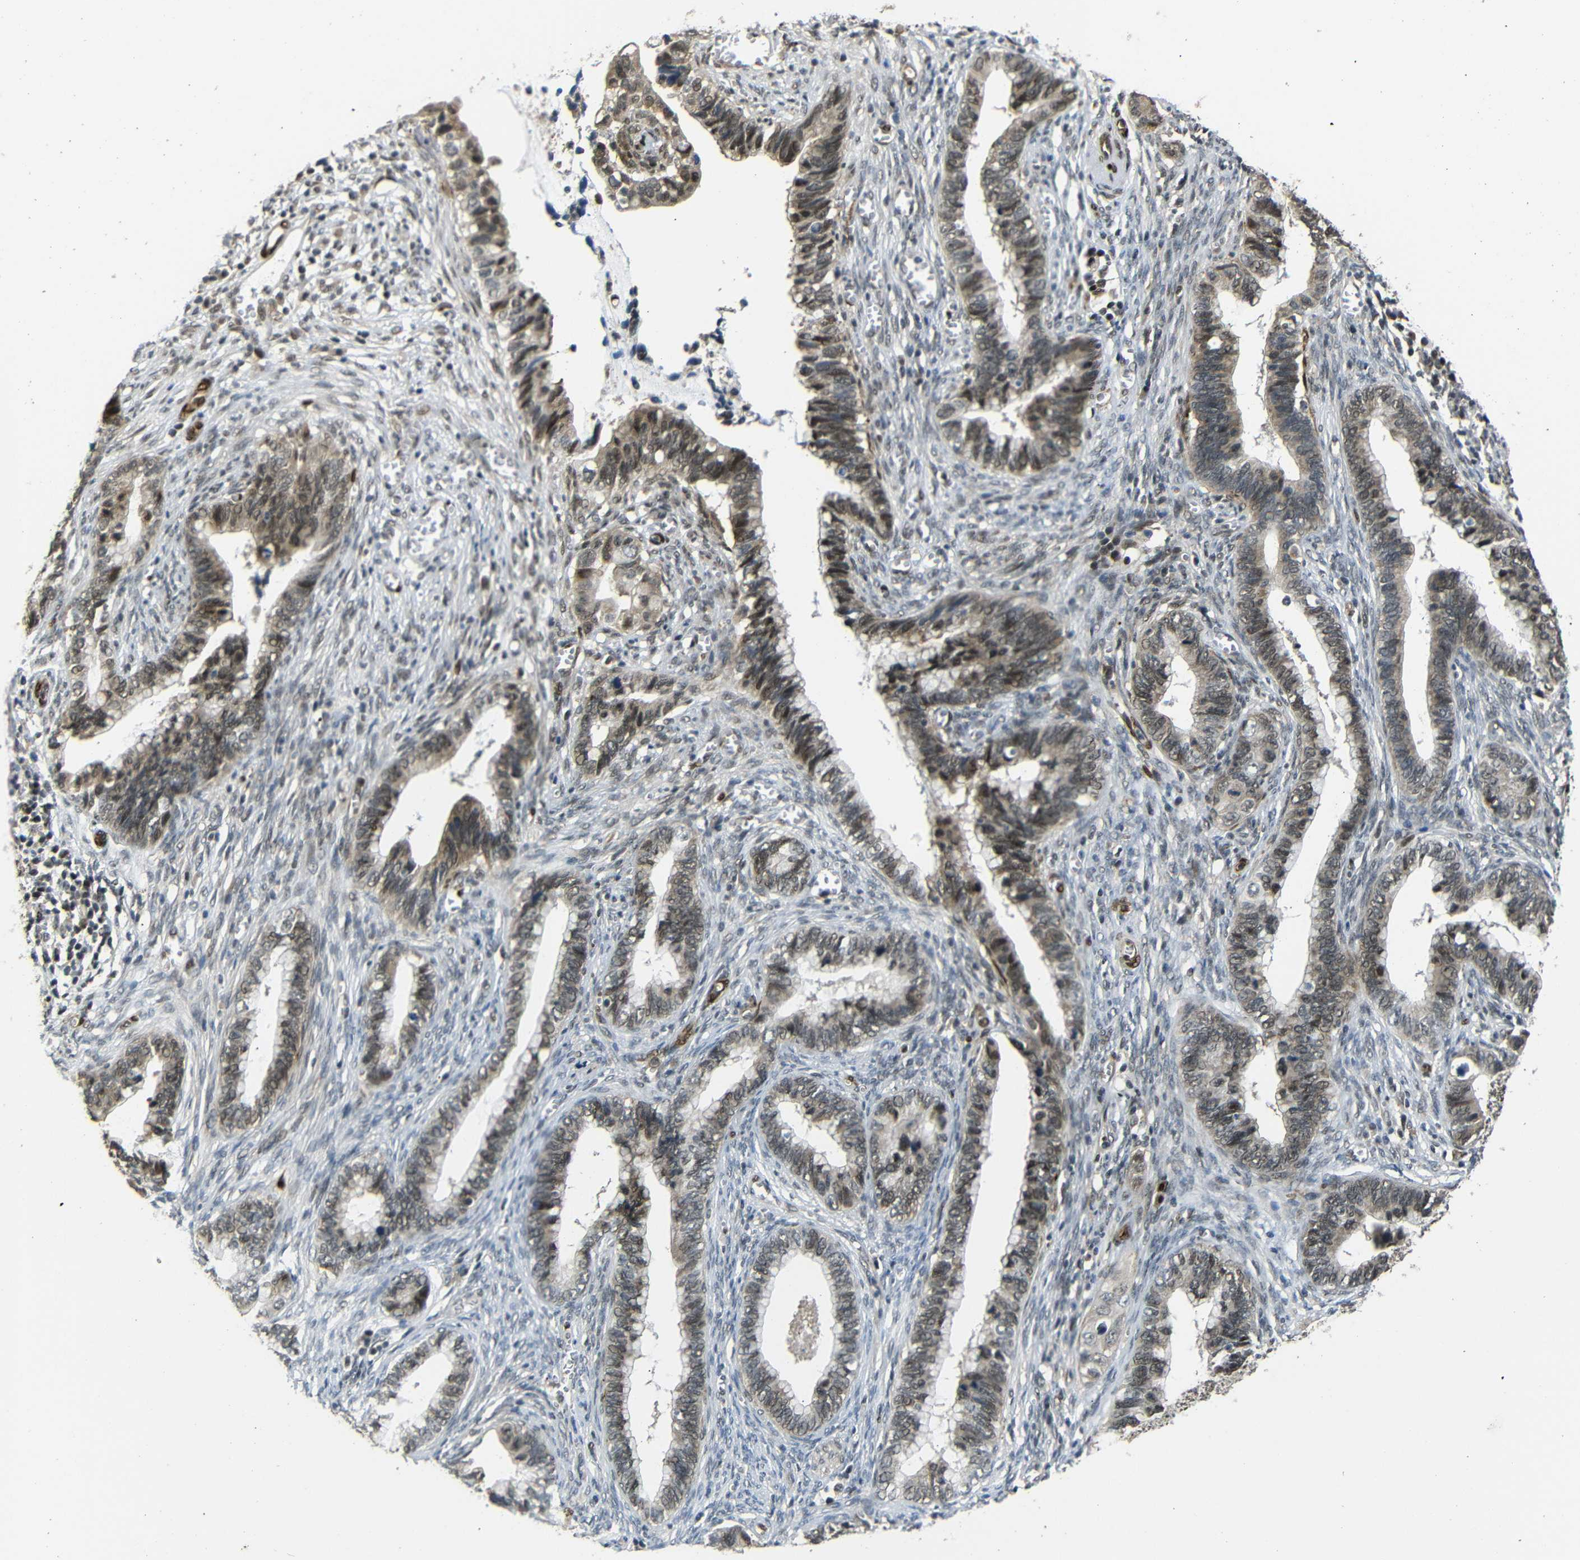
{"staining": {"intensity": "moderate", "quantity": ">75%", "location": "cytoplasmic/membranous,nuclear"}, "tissue": "cervical cancer", "cell_type": "Tumor cells", "image_type": "cancer", "snomed": [{"axis": "morphology", "description": "Adenocarcinoma, NOS"}, {"axis": "topography", "description": "Cervix"}], "caption": "Tumor cells exhibit moderate cytoplasmic/membranous and nuclear staining in about >75% of cells in adenocarcinoma (cervical).", "gene": "TBX2", "patient": {"sex": "female", "age": 44}}